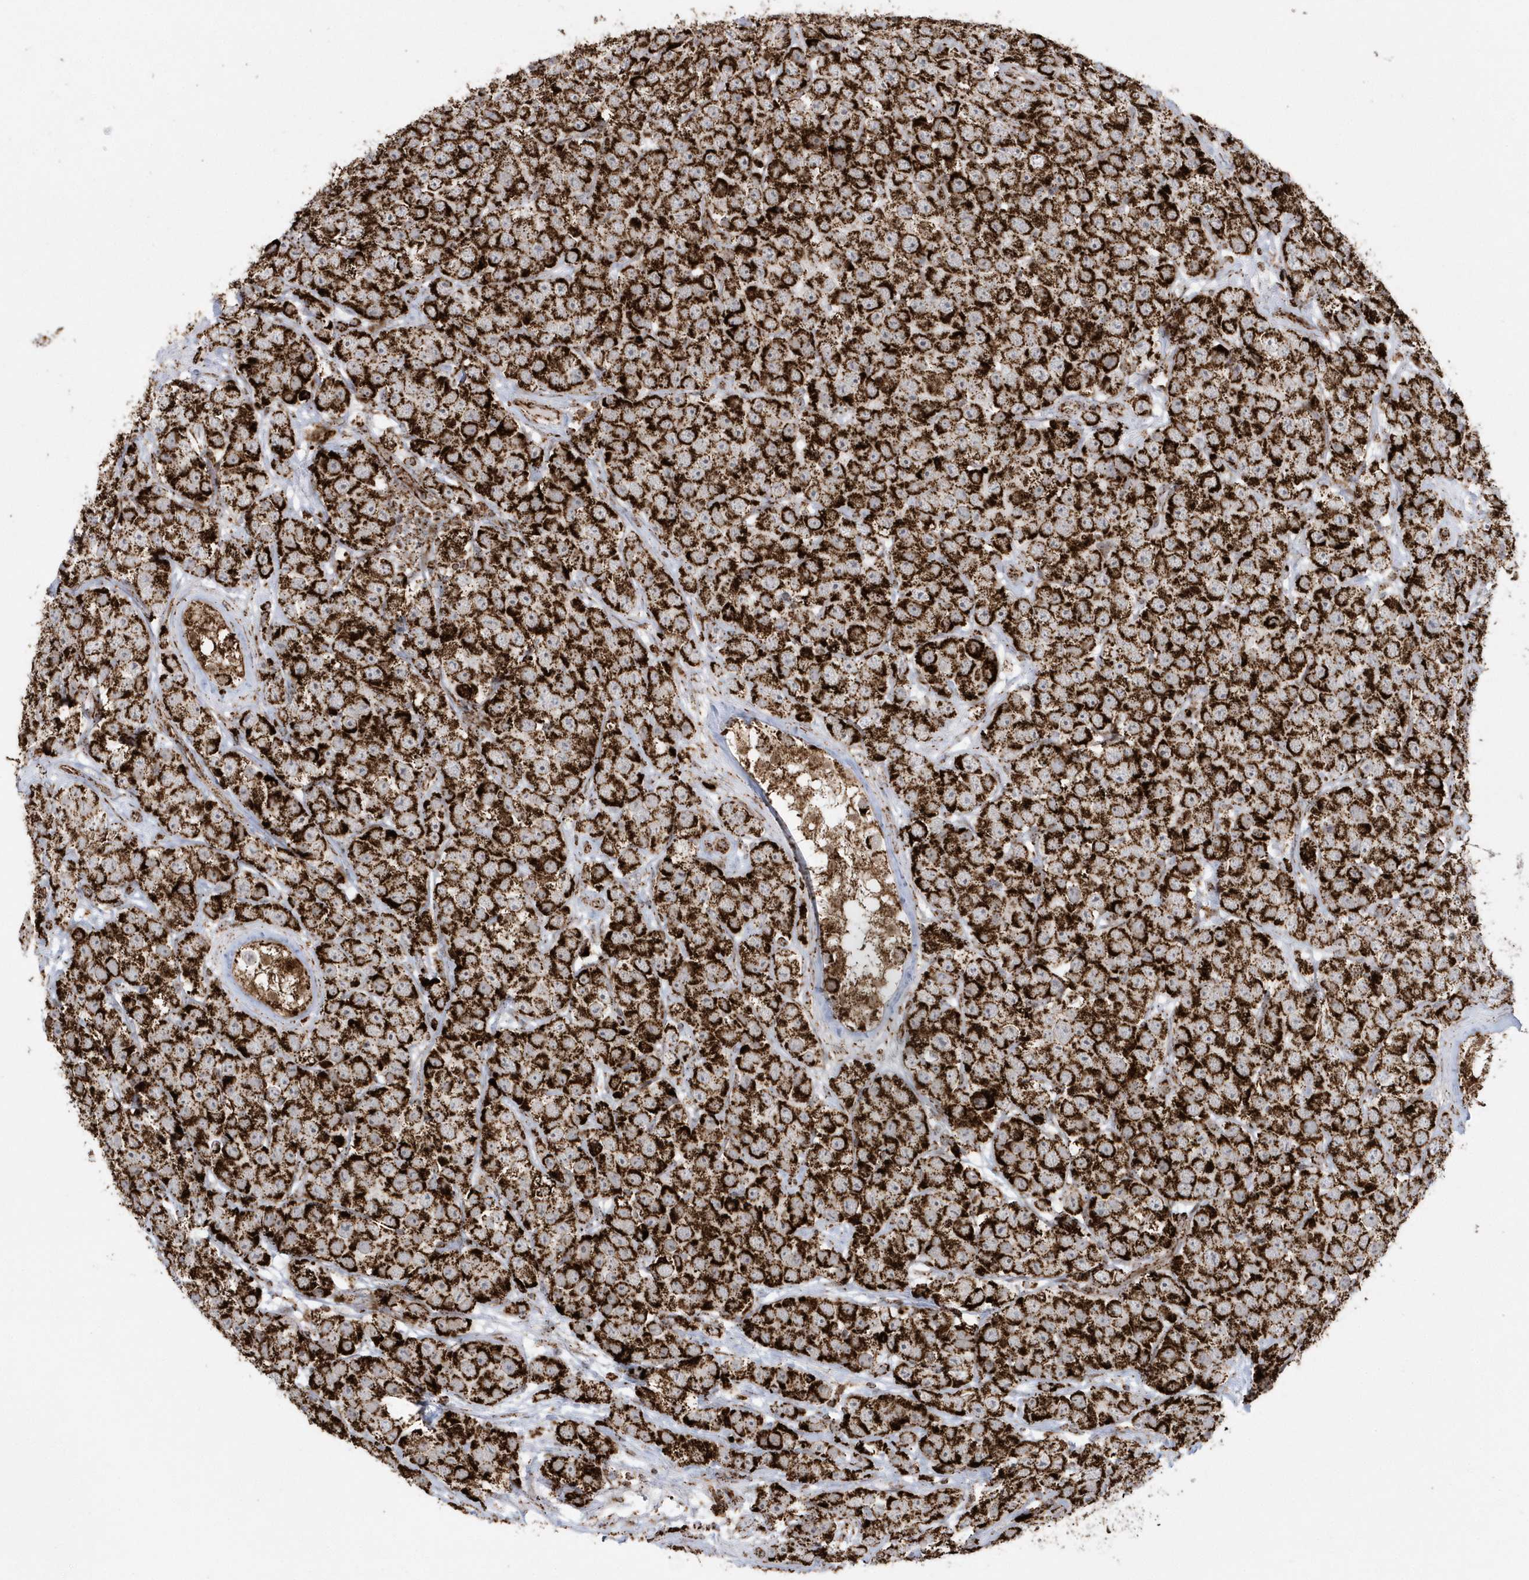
{"staining": {"intensity": "strong", "quantity": ">75%", "location": "cytoplasmic/membranous"}, "tissue": "testis cancer", "cell_type": "Tumor cells", "image_type": "cancer", "snomed": [{"axis": "morphology", "description": "Seminoma, NOS"}, {"axis": "topography", "description": "Testis"}], "caption": "High-power microscopy captured an immunohistochemistry (IHC) image of testis seminoma, revealing strong cytoplasmic/membranous expression in about >75% of tumor cells.", "gene": "CRY2", "patient": {"sex": "male", "age": 28}}